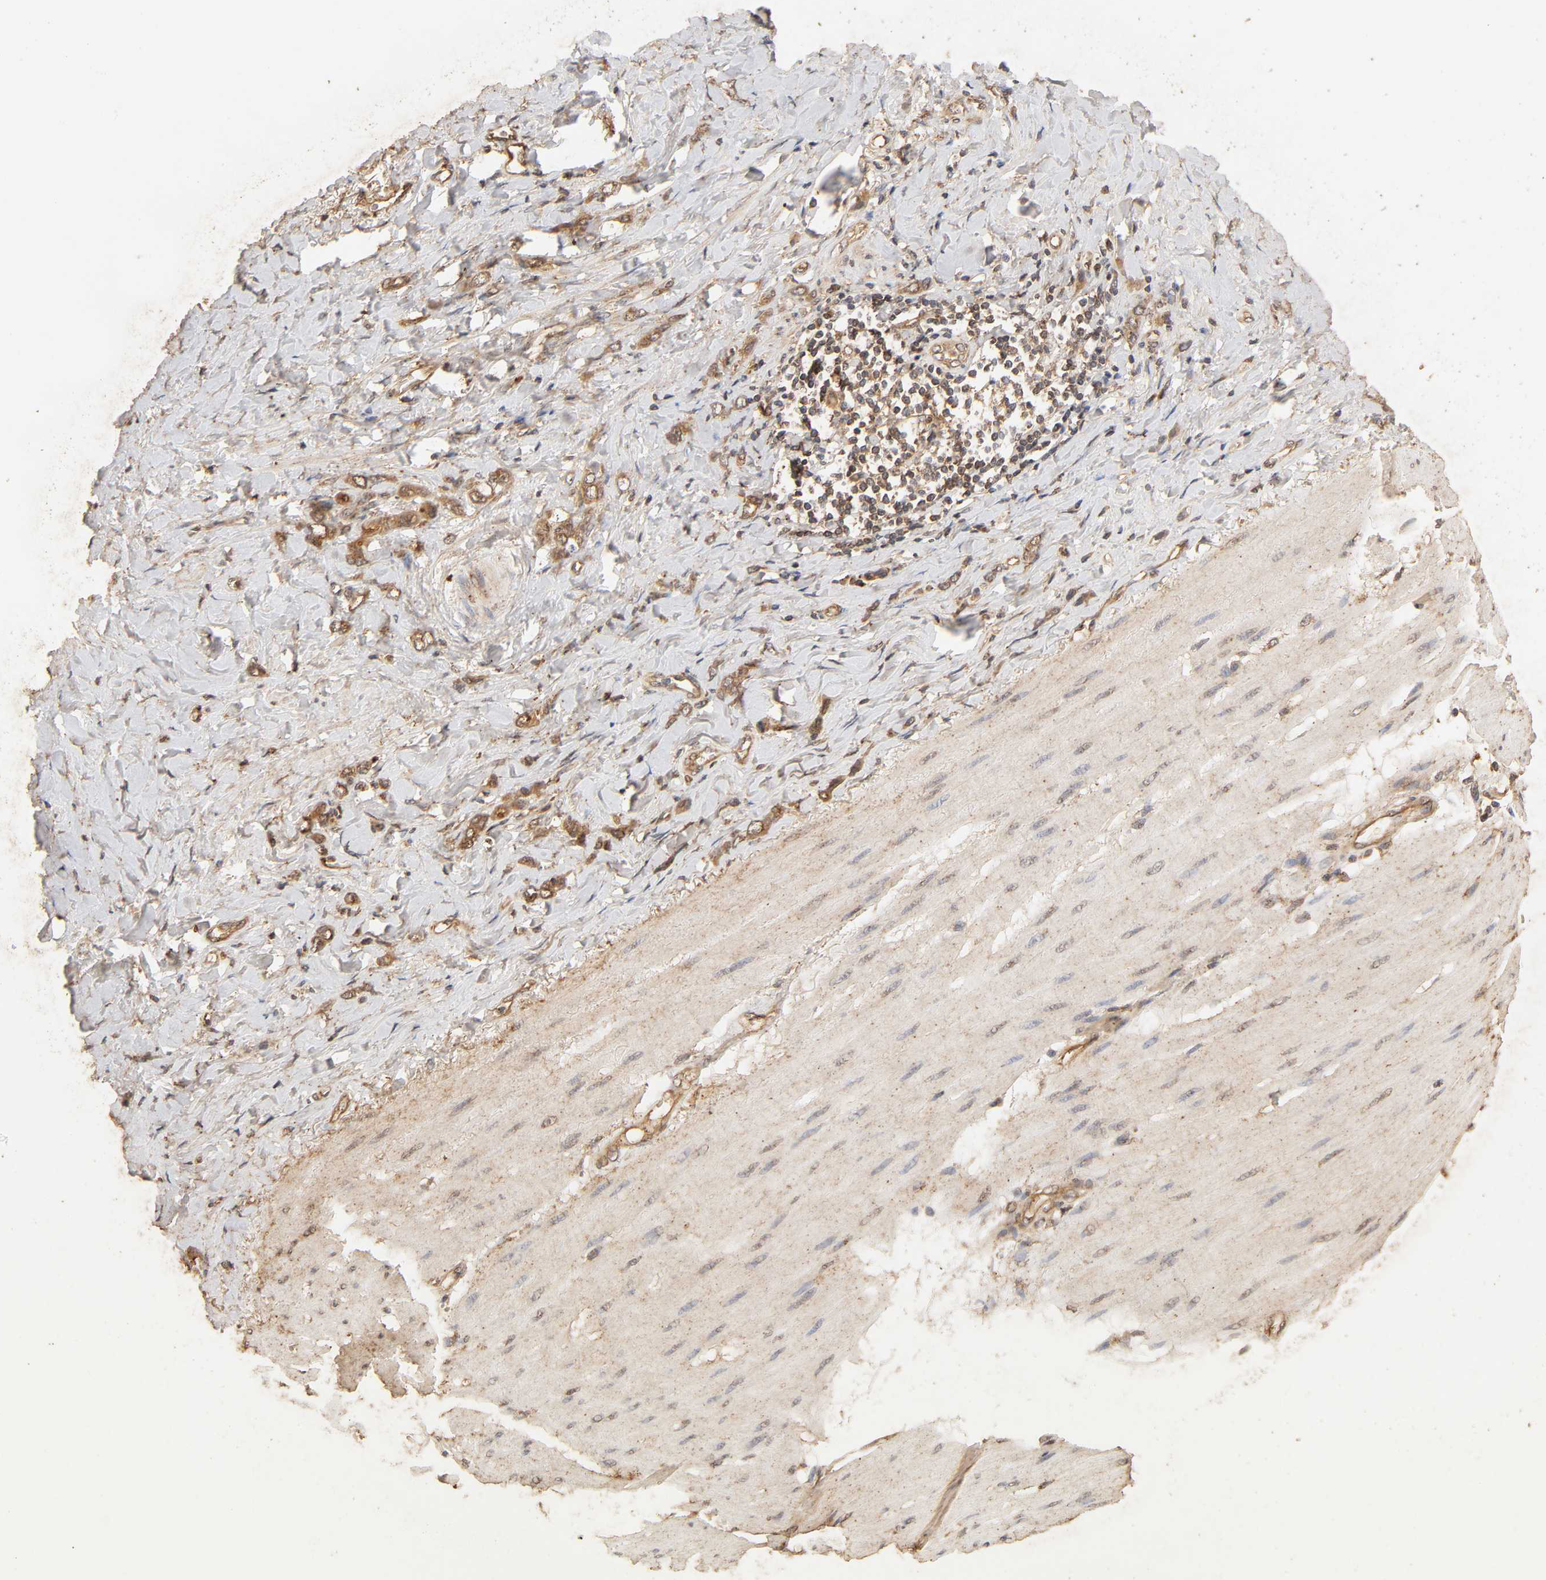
{"staining": {"intensity": "strong", "quantity": ">75%", "location": "cytoplasmic/membranous"}, "tissue": "stomach cancer", "cell_type": "Tumor cells", "image_type": "cancer", "snomed": [{"axis": "morphology", "description": "Normal tissue, NOS"}, {"axis": "morphology", "description": "Adenocarcinoma, NOS"}, {"axis": "topography", "description": "Stomach"}], "caption": "Immunohistochemical staining of human adenocarcinoma (stomach) exhibits high levels of strong cytoplasmic/membranous expression in about >75% of tumor cells. The protein is stained brown, and the nuclei are stained in blue (DAB IHC with brightfield microscopy, high magnification).", "gene": "EPS8", "patient": {"sex": "male", "age": 82}}